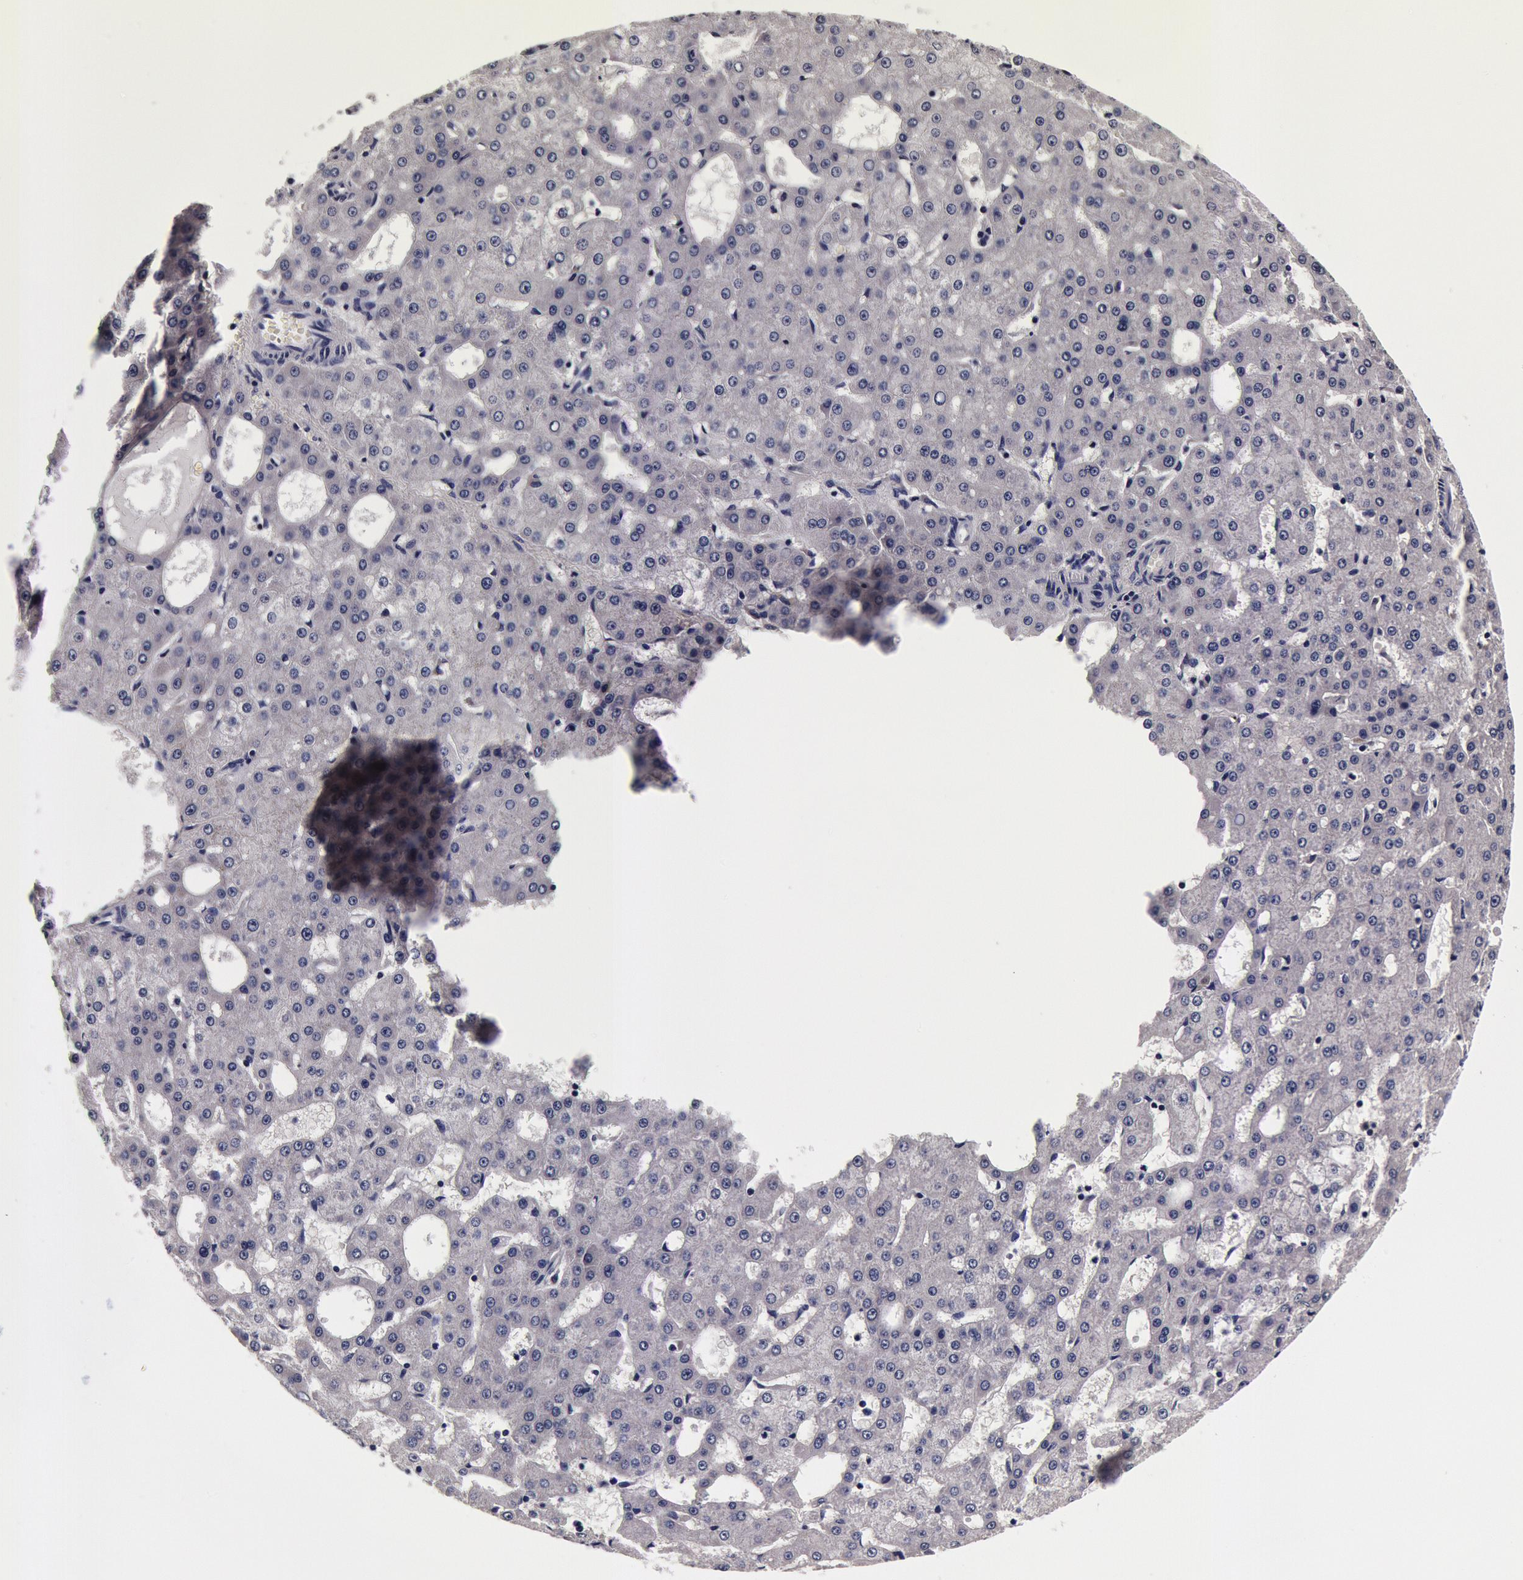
{"staining": {"intensity": "negative", "quantity": "none", "location": "none"}, "tissue": "liver cancer", "cell_type": "Tumor cells", "image_type": "cancer", "snomed": [{"axis": "morphology", "description": "Carcinoma, Hepatocellular, NOS"}, {"axis": "topography", "description": "Liver"}], "caption": "Image shows no protein expression in tumor cells of liver cancer tissue.", "gene": "CCDC22", "patient": {"sex": "male", "age": 47}}